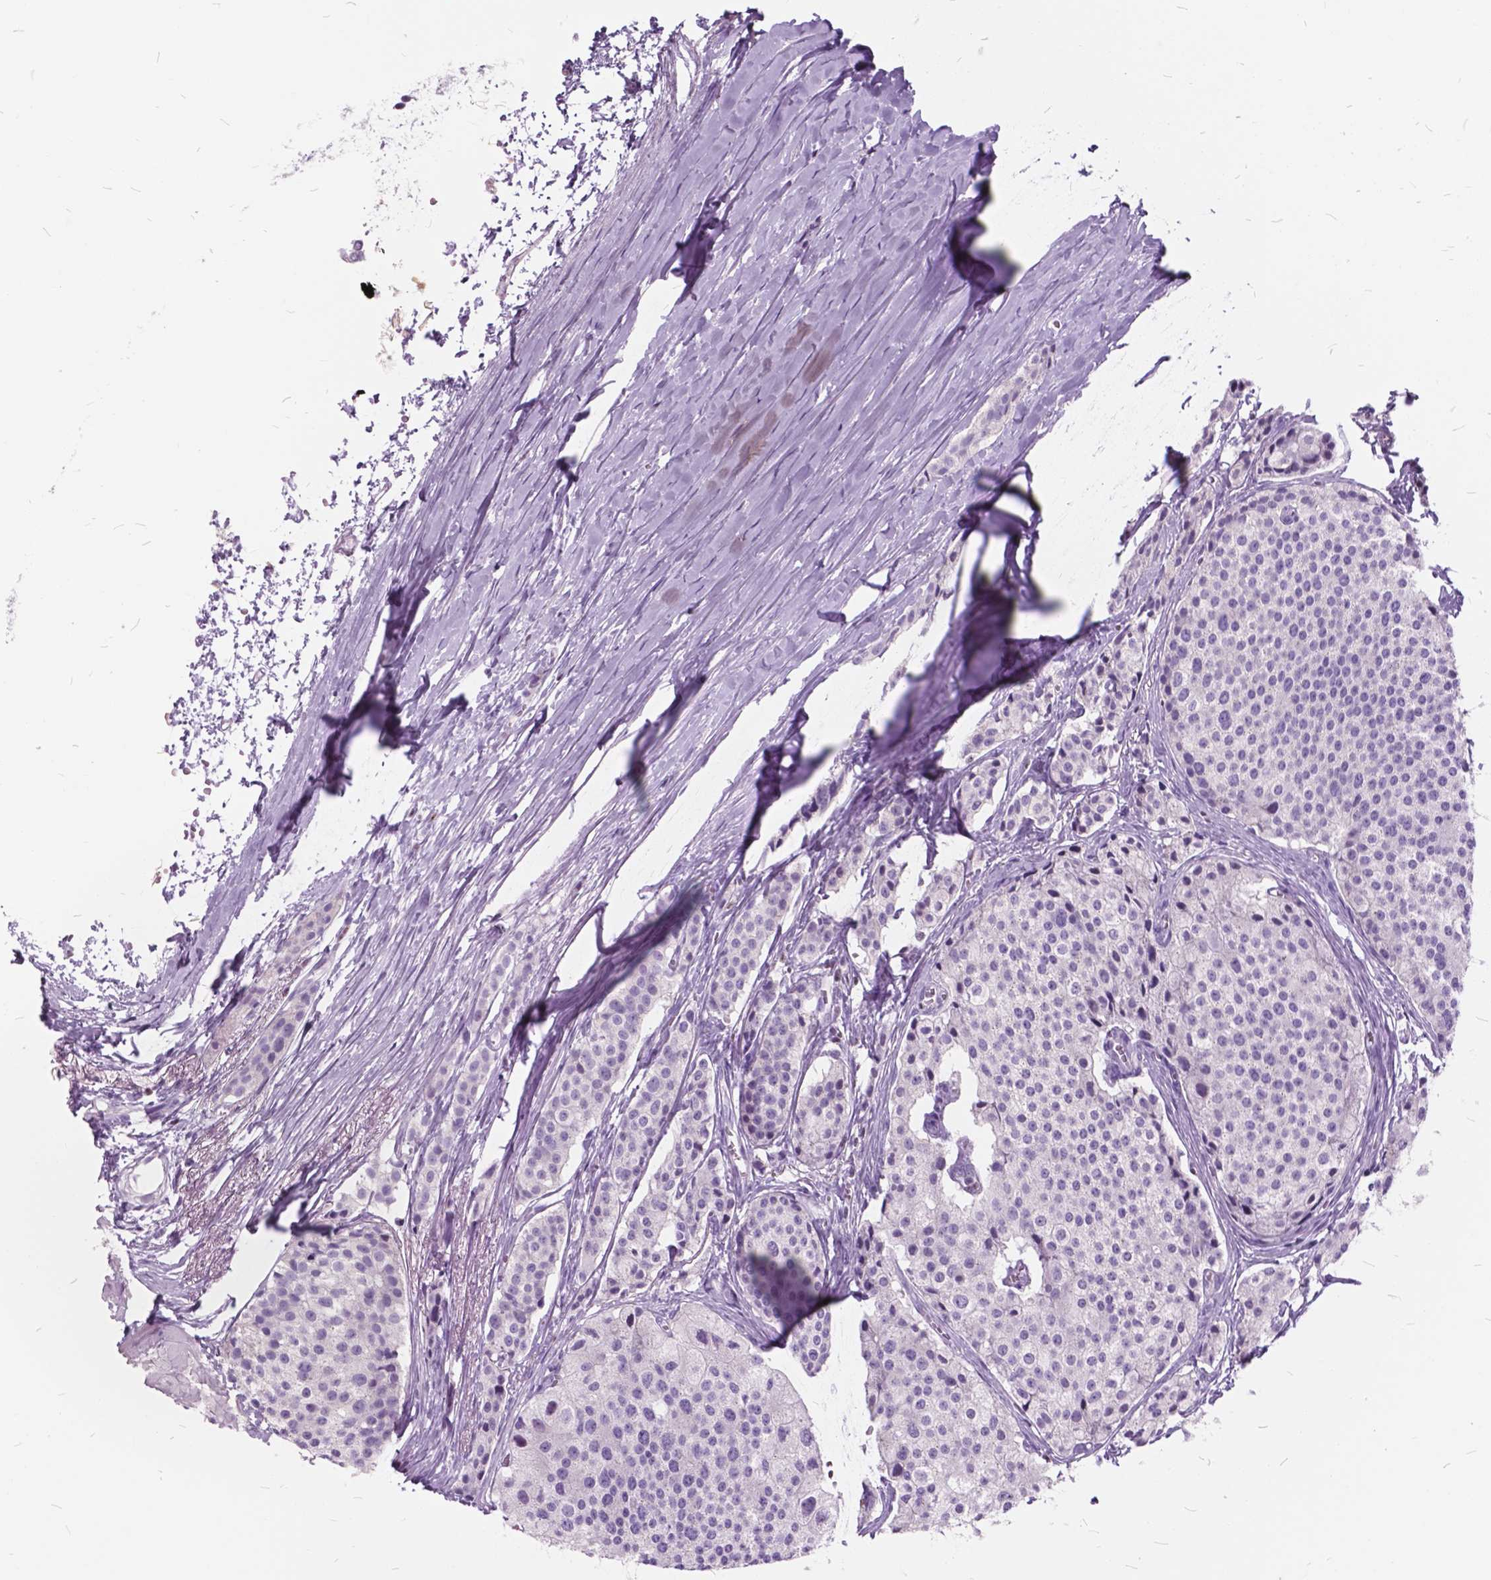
{"staining": {"intensity": "negative", "quantity": "none", "location": "none"}, "tissue": "carcinoid", "cell_type": "Tumor cells", "image_type": "cancer", "snomed": [{"axis": "morphology", "description": "Carcinoid, malignant, NOS"}, {"axis": "topography", "description": "Small intestine"}], "caption": "This image is of carcinoid stained with IHC to label a protein in brown with the nuclei are counter-stained blue. There is no positivity in tumor cells.", "gene": "SP140", "patient": {"sex": "female", "age": 65}}